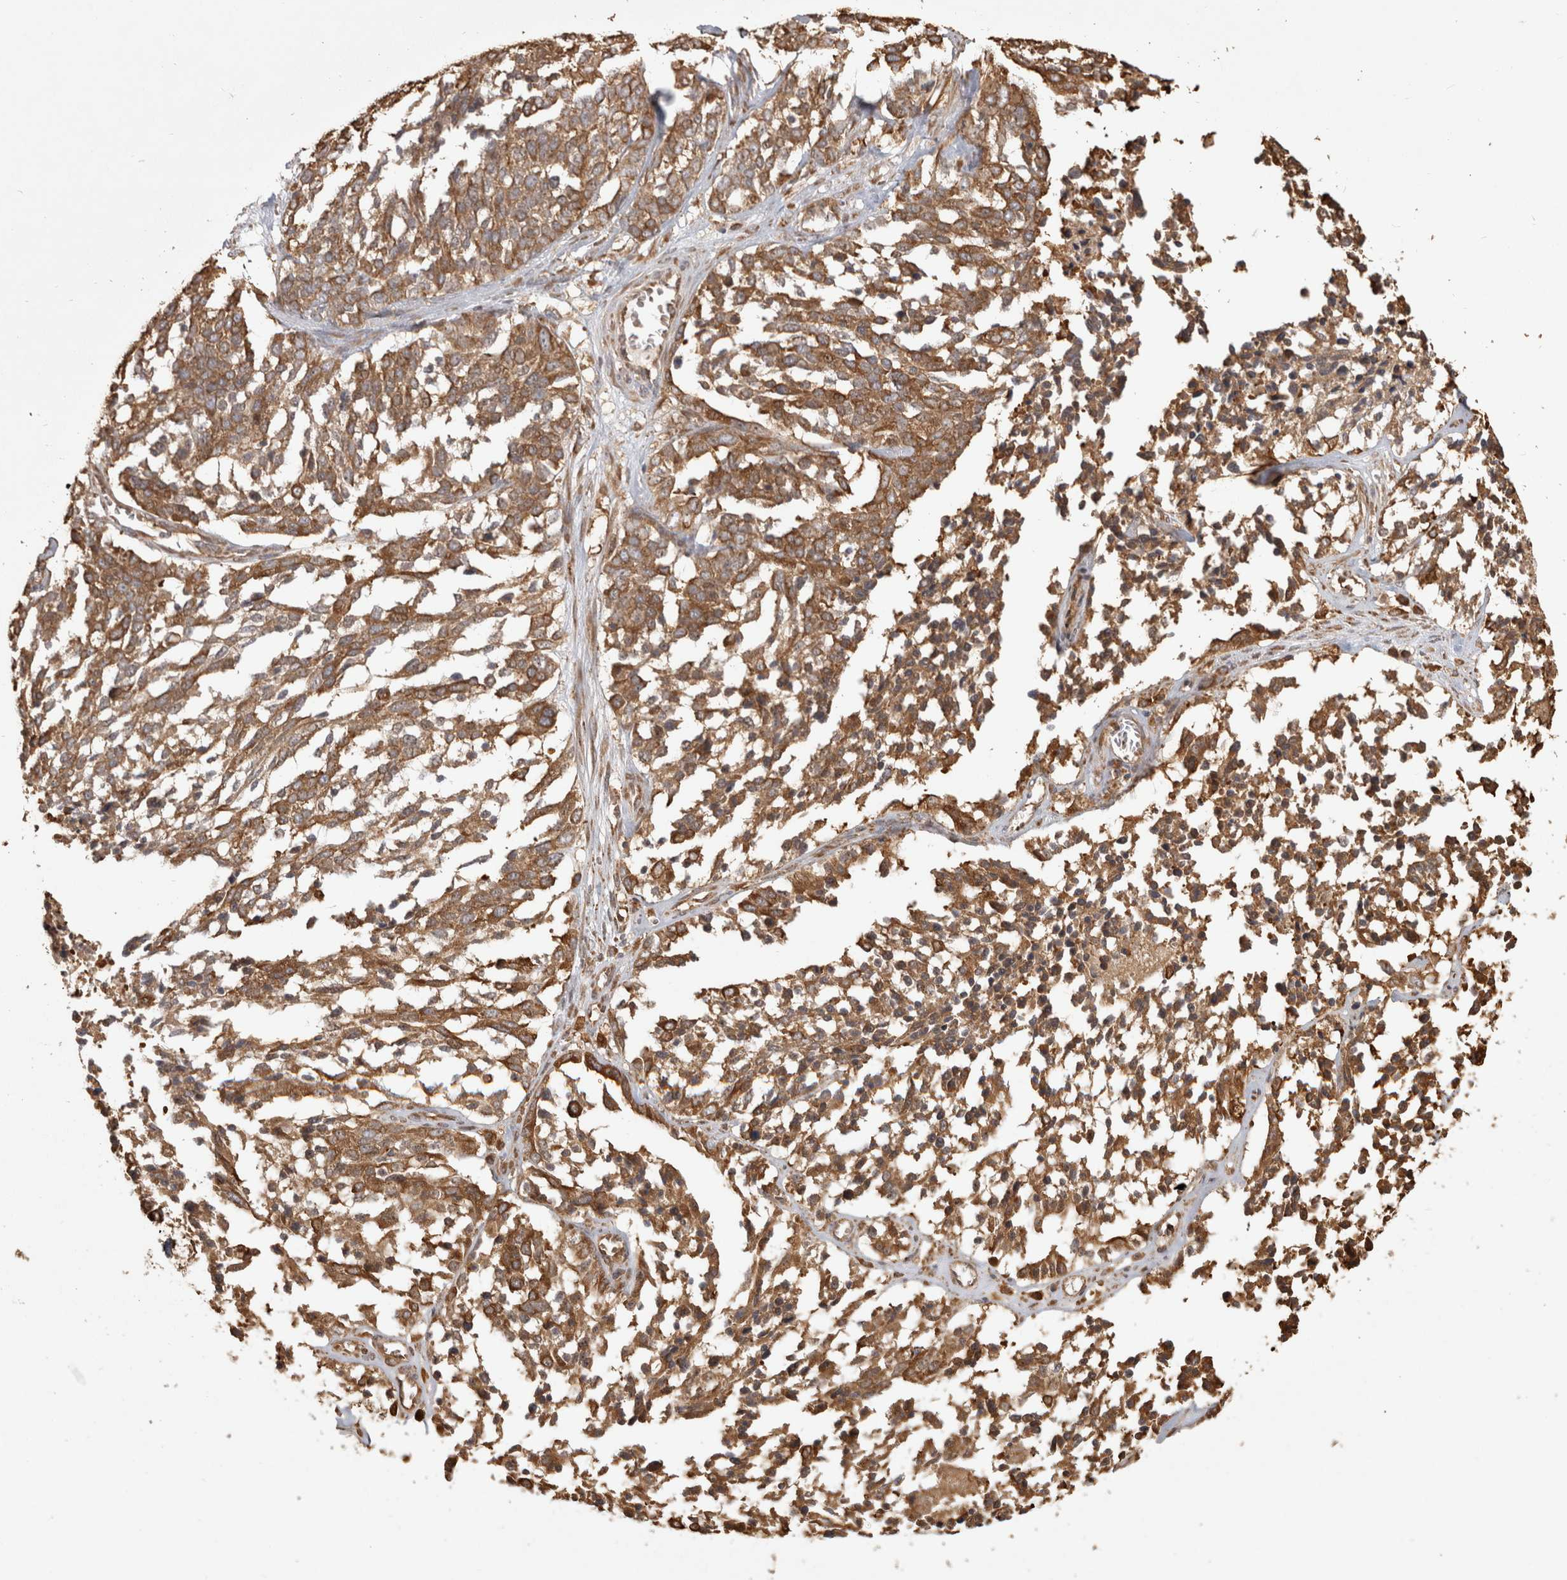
{"staining": {"intensity": "moderate", "quantity": ">75%", "location": "cytoplasmic/membranous"}, "tissue": "ovarian cancer", "cell_type": "Tumor cells", "image_type": "cancer", "snomed": [{"axis": "morphology", "description": "Cystadenocarcinoma, serous, NOS"}, {"axis": "topography", "description": "Ovary"}], "caption": "Ovarian cancer (serous cystadenocarcinoma) was stained to show a protein in brown. There is medium levels of moderate cytoplasmic/membranous positivity in approximately >75% of tumor cells.", "gene": "CAMSAP2", "patient": {"sex": "female", "age": 44}}